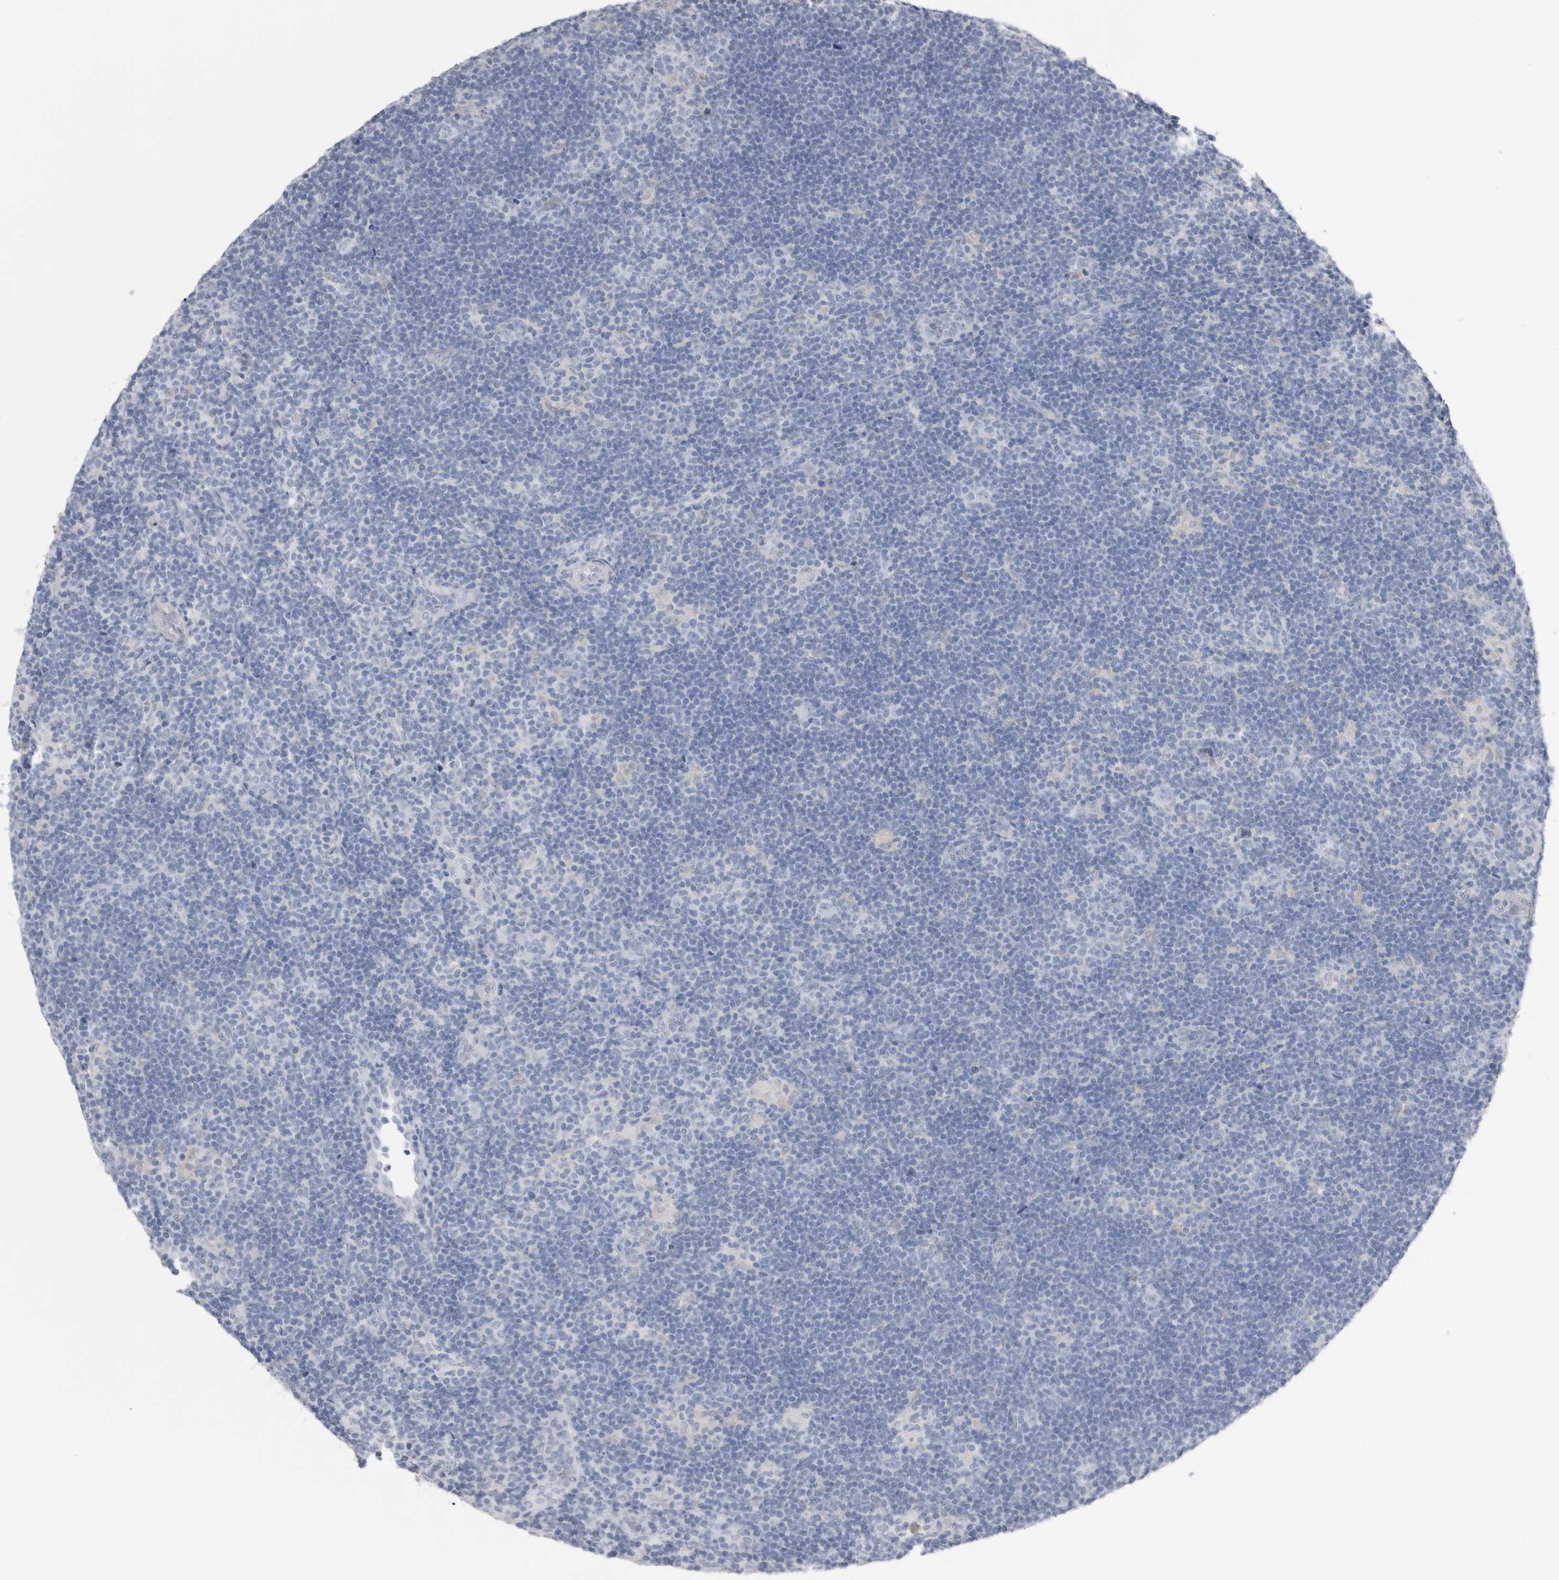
{"staining": {"intensity": "negative", "quantity": "none", "location": "none"}, "tissue": "lymphoma", "cell_type": "Tumor cells", "image_type": "cancer", "snomed": [{"axis": "morphology", "description": "Hodgkin's disease, NOS"}, {"axis": "topography", "description": "Lymph node"}], "caption": "High power microscopy micrograph of an IHC photomicrograph of Hodgkin's disease, revealing no significant expression in tumor cells.", "gene": "ABHD12", "patient": {"sex": "female", "age": 57}}